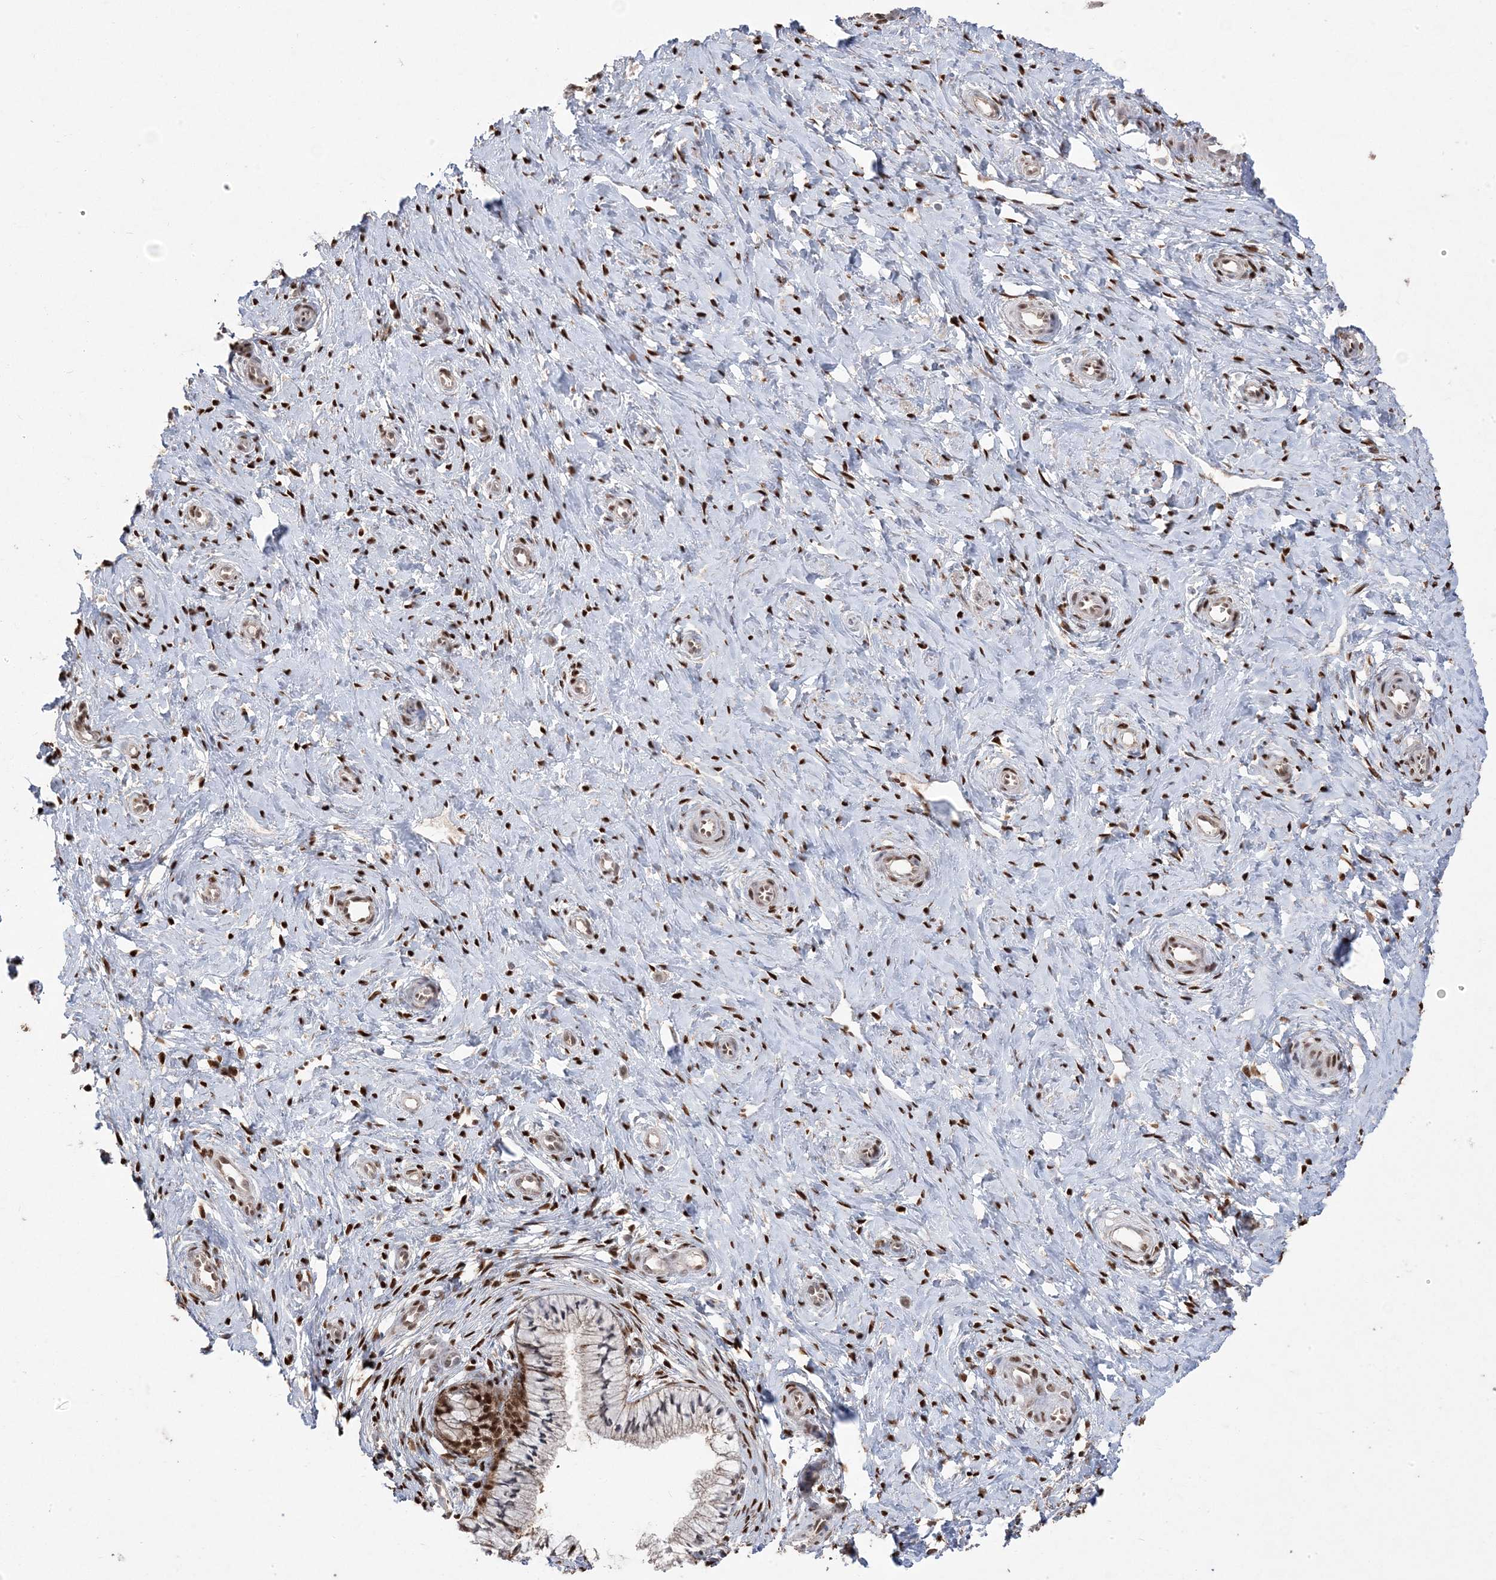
{"staining": {"intensity": "moderate", "quantity": ">75%", "location": "cytoplasmic/membranous"}, "tissue": "cervix", "cell_type": "Glandular cells", "image_type": "normal", "snomed": [{"axis": "morphology", "description": "Normal tissue, NOS"}, {"axis": "topography", "description": "Cervix"}], "caption": "A histopathology image showing moderate cytoplasmic/membranous positivity in approximately >75% of glandular cells in unremarkable cervix, as visualized by brown immunohistochemical staining.", "gene": "PPOX", "patient": {"sex": "female", "age": 36}}